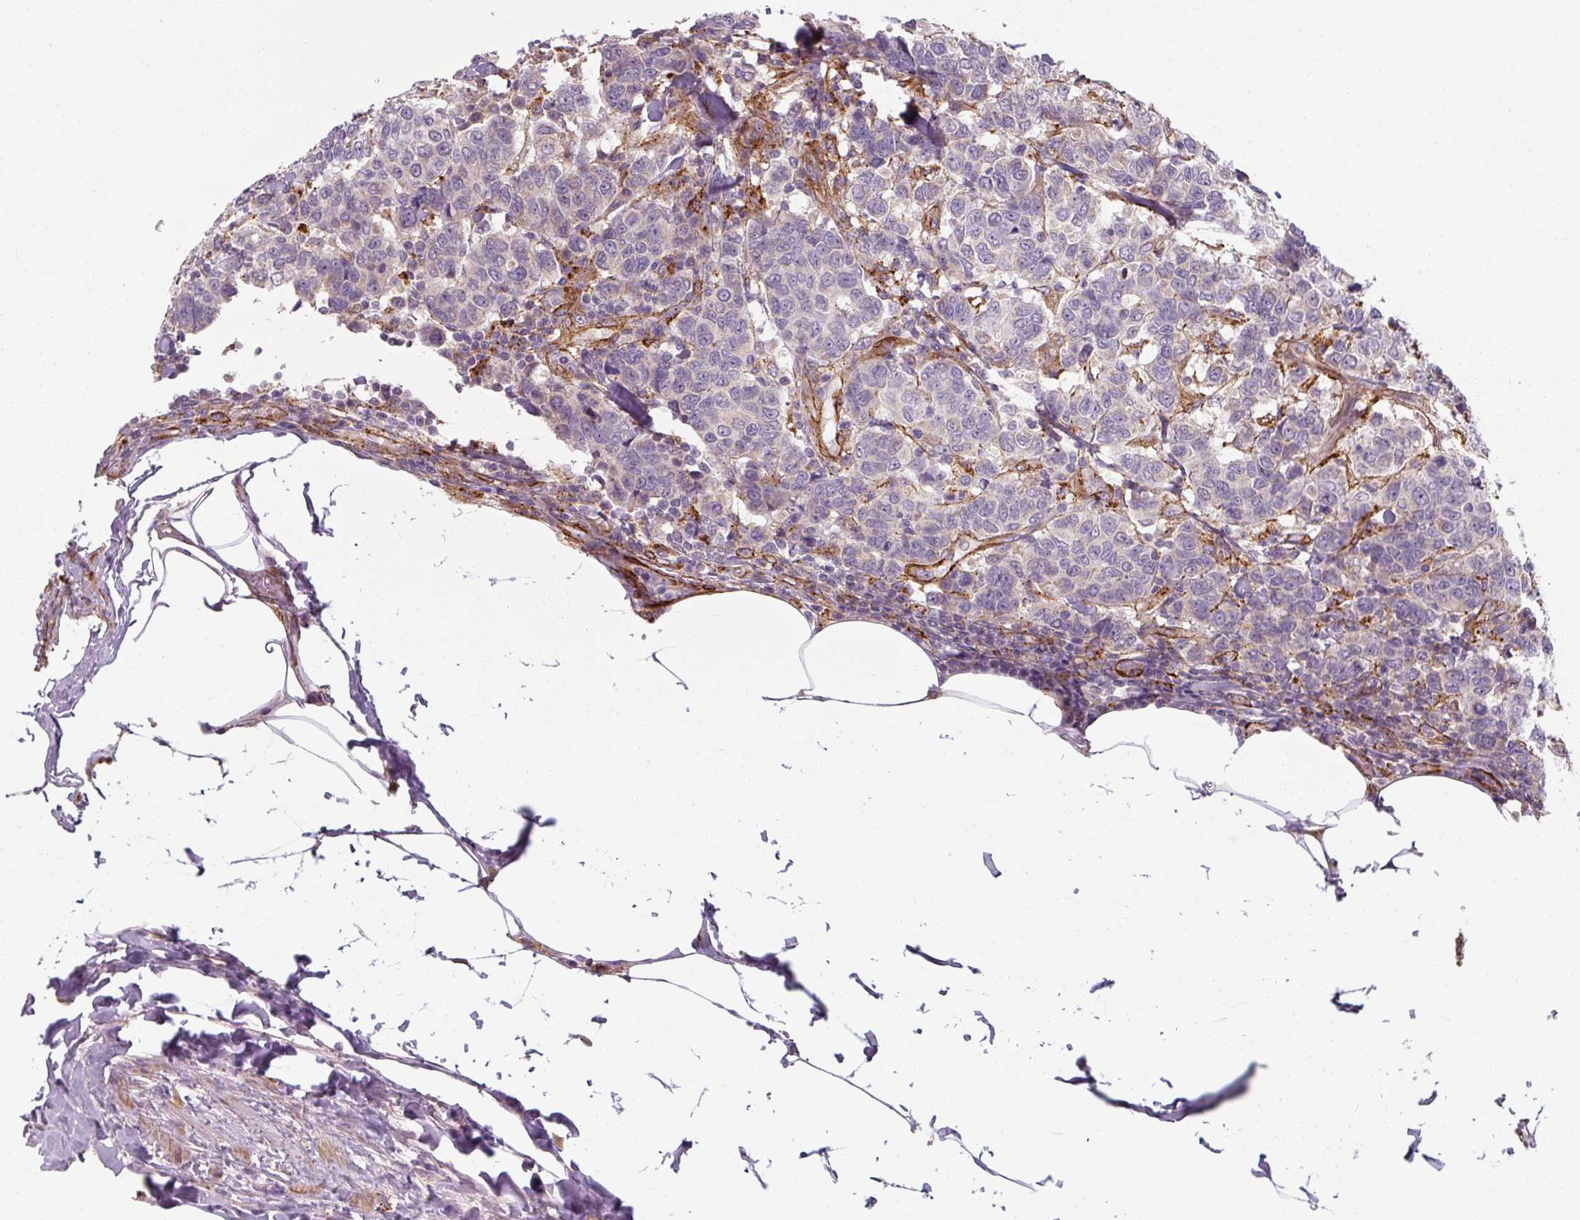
{"staining": {"intensity": "negative", "quantity": "none", "location": "none"}, "tissue": "breast cancer", "cell_type": "Tumor cells", "image_type": "cancer", "snomed": [{"axis": "morphology", "description": "Duct carcinoma"}, {"axis": "topography", "description": "Breast"}], "caption": "Immunohistochemistry (IHC) of breast cancer reveals no positivity in tumor cells.", "gene": "MRPS5", "patient": {"sex": "female", "age": 55}}